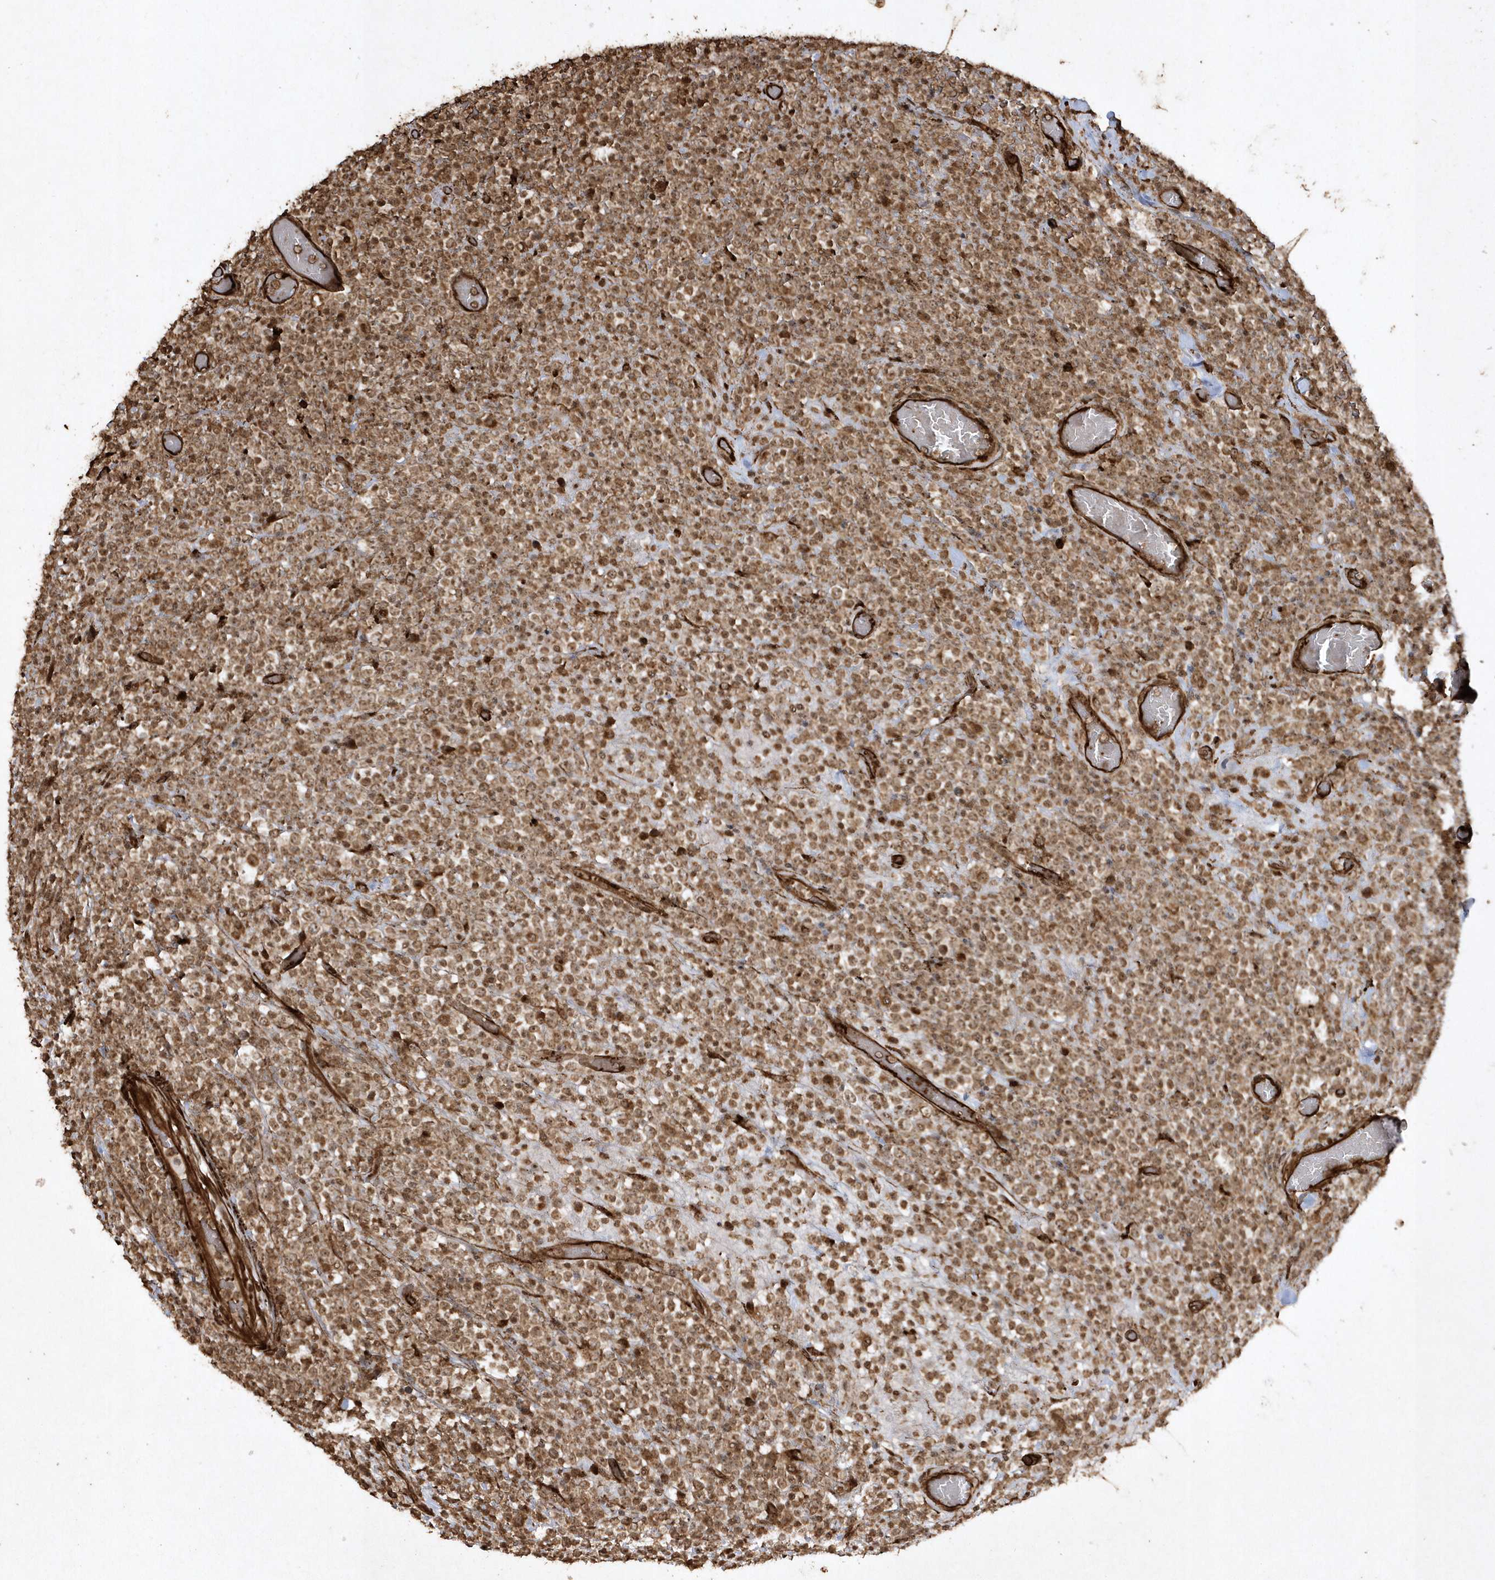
{"staining": {"intensity": "moderate", "quantity": ">75%", "location": "cytoplasmic/membranous,nuclear"}, "tissue": "lymphoma", "cell_type": "Tumor cells", "image_type": "cancer", "snomed": [{"axis": "morphology", "description": "Malignant lymphoma, non-Hodgkin's type, High grade"}, {"axis": "topography", "description": "Colon"}], "caption": "Protein expression analysis of lymphoma shows moderate cytoplasmic/membranous and nuclear positivity in about >75% of tumor cells. (DAB (3,3'-diaminobenzidine) IHC with brightfield microscopy, high magnification).", "gene": "AVPI1", "patient": {"sex": "female", "age": 53}}